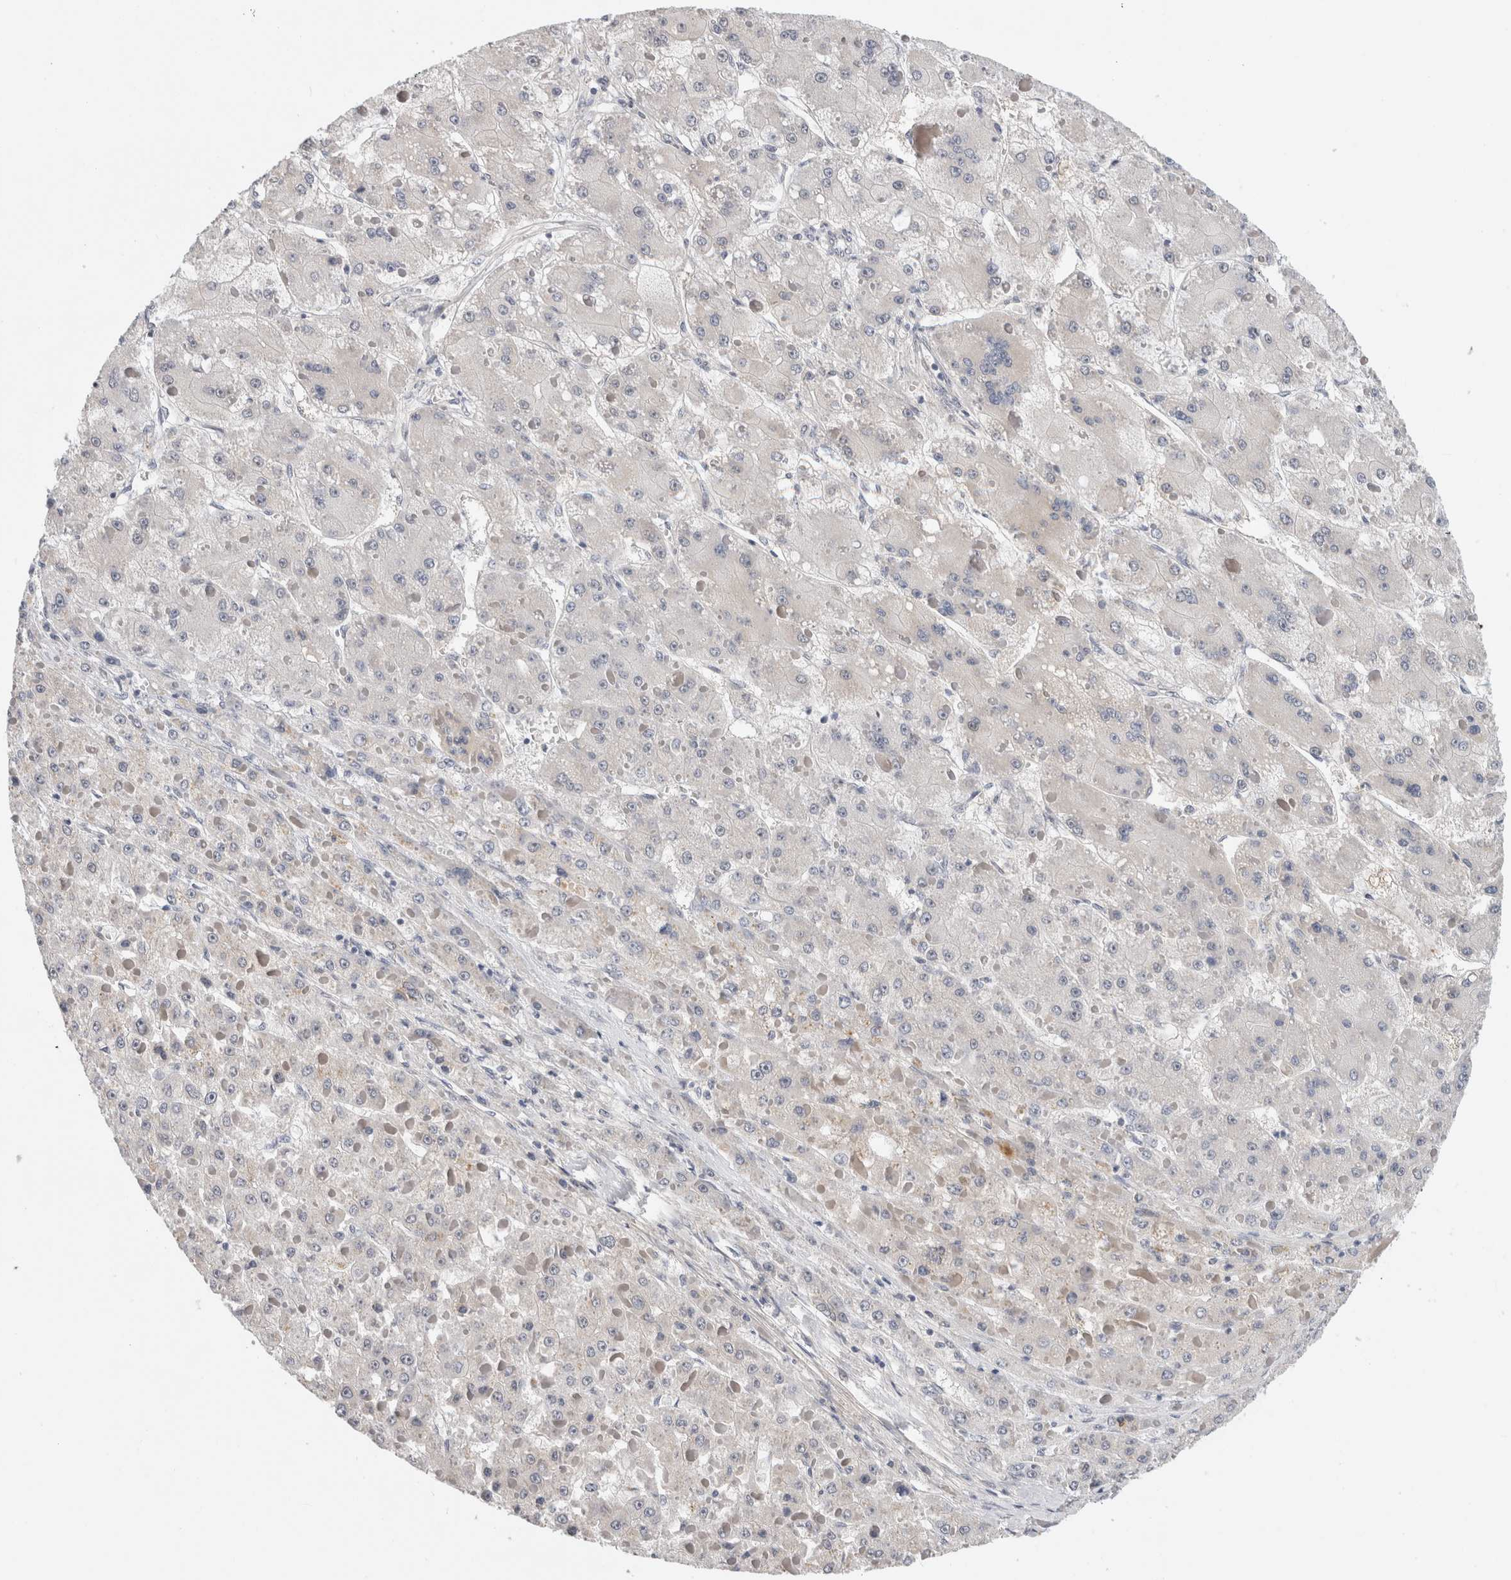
{"staining": {"intensity": "negative", "quantity": "none", "location": "none"}, "tissue": "liver cancer", "cell_type": "Tumor cells", "image_type": "cancer", "snomed": [{"axis": "morphology", "description": "Carcinoma, Hepatocellular, NOS"}, {"axis": "topography", "description": "Liver"}], "caption": "This is a image of IHC staining of hepatocellular carcinoma (liver), which shows no staining in tumor cells.", "gene": "HCN3", "patient": {"sex": "female", "age": 73}}